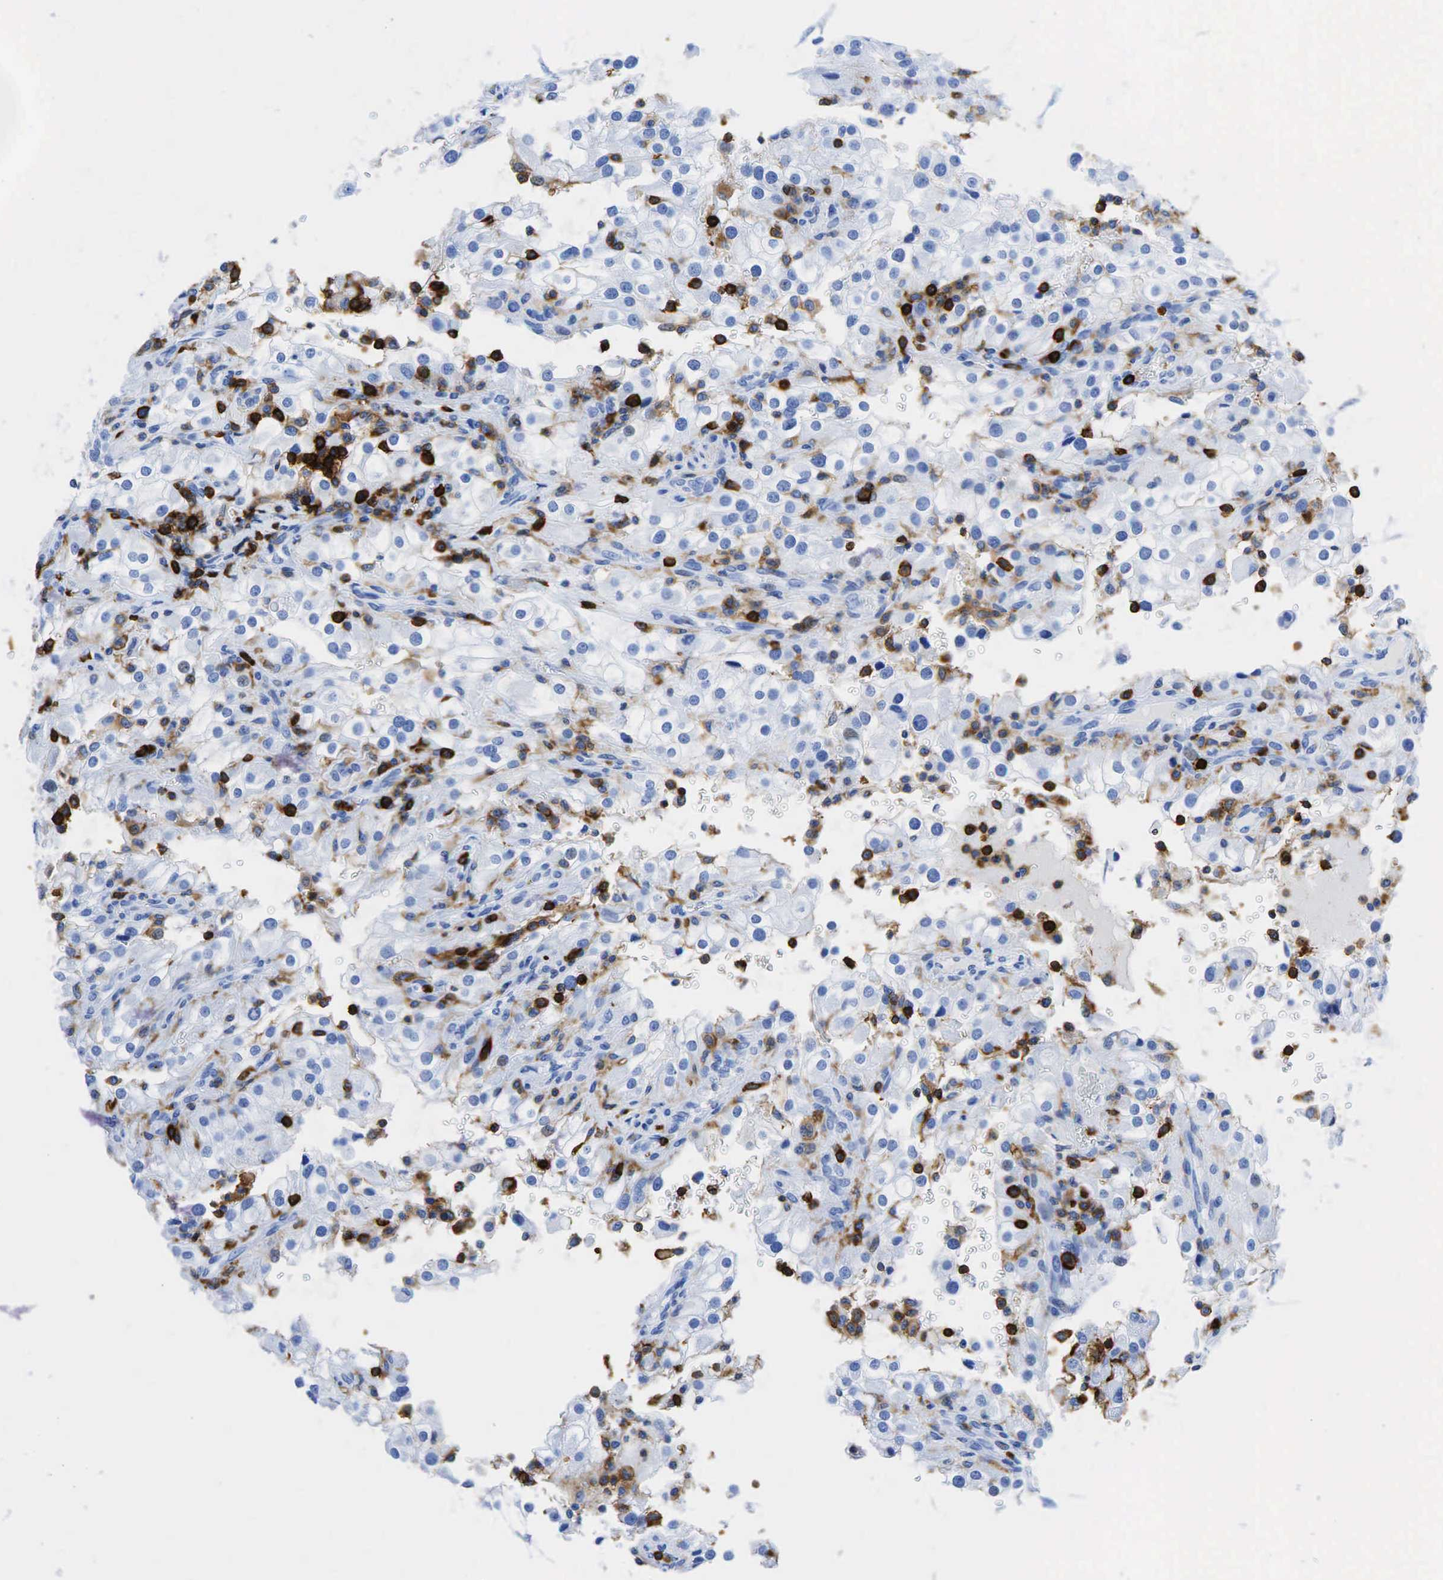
{"staining": {"intensity": "weak", "quantity": "<25%", "location": "nuclear"}, "tissue": "renal cancer", "cell_type": "Tumor cells", "image_type": "cancer", "snomed": [{"axis": "morphology", "description": "Adenocarcinoma, NOS"}, {"axis": "topography", "description": "Kidney"}], "caption": "Immunohistochemistry (IHC) histopathology image of renal cancer stained for a protein (brown), which displays no staining in tumor cells.", "gene": "PTPRC", "patient": {"sex": "female", "age": 52}}